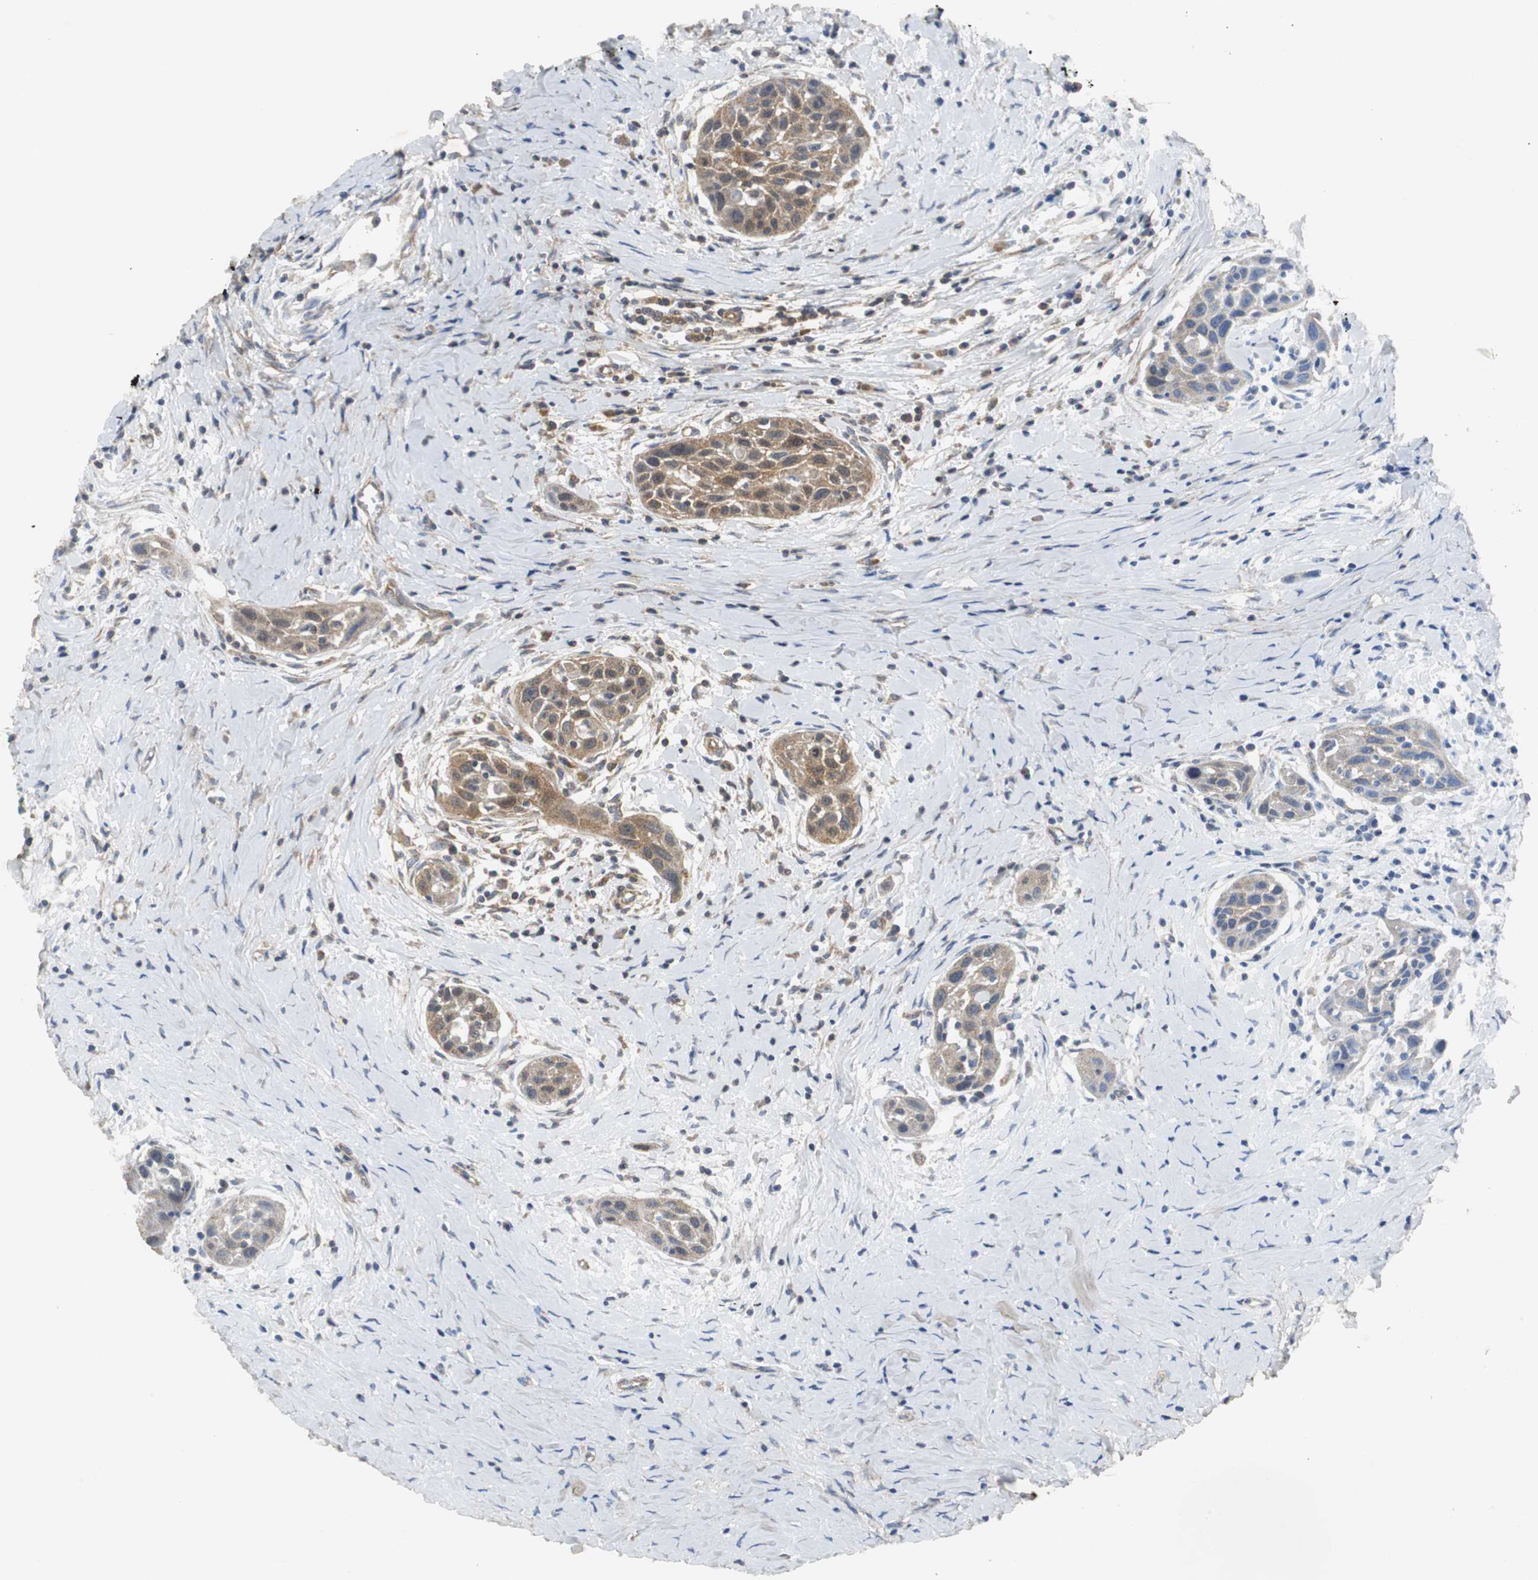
{"staining": {"intensity": "moderate", "quantity": ">75%", "location": "cytoplasmic/membranous"}, "tissue": "head and neck cancer", "cell_type": "Tumor cells", "image_type": "cancer", "snomed": [{"axis": "morphology", "description": "Squamous cell carcinoma, NOS"}, {"axis": "topography", "description": "Oral tissue"}, {"axis": "topography", "description": "Head-Neck"}], "caption": "Tumor cells display medium levels of moderate cytoplasmic/membranous positivity in approximately >75% of cells in head and neck cancer.", "gene": "VBP1", "patient": {"sex": "female", "age": 50}}